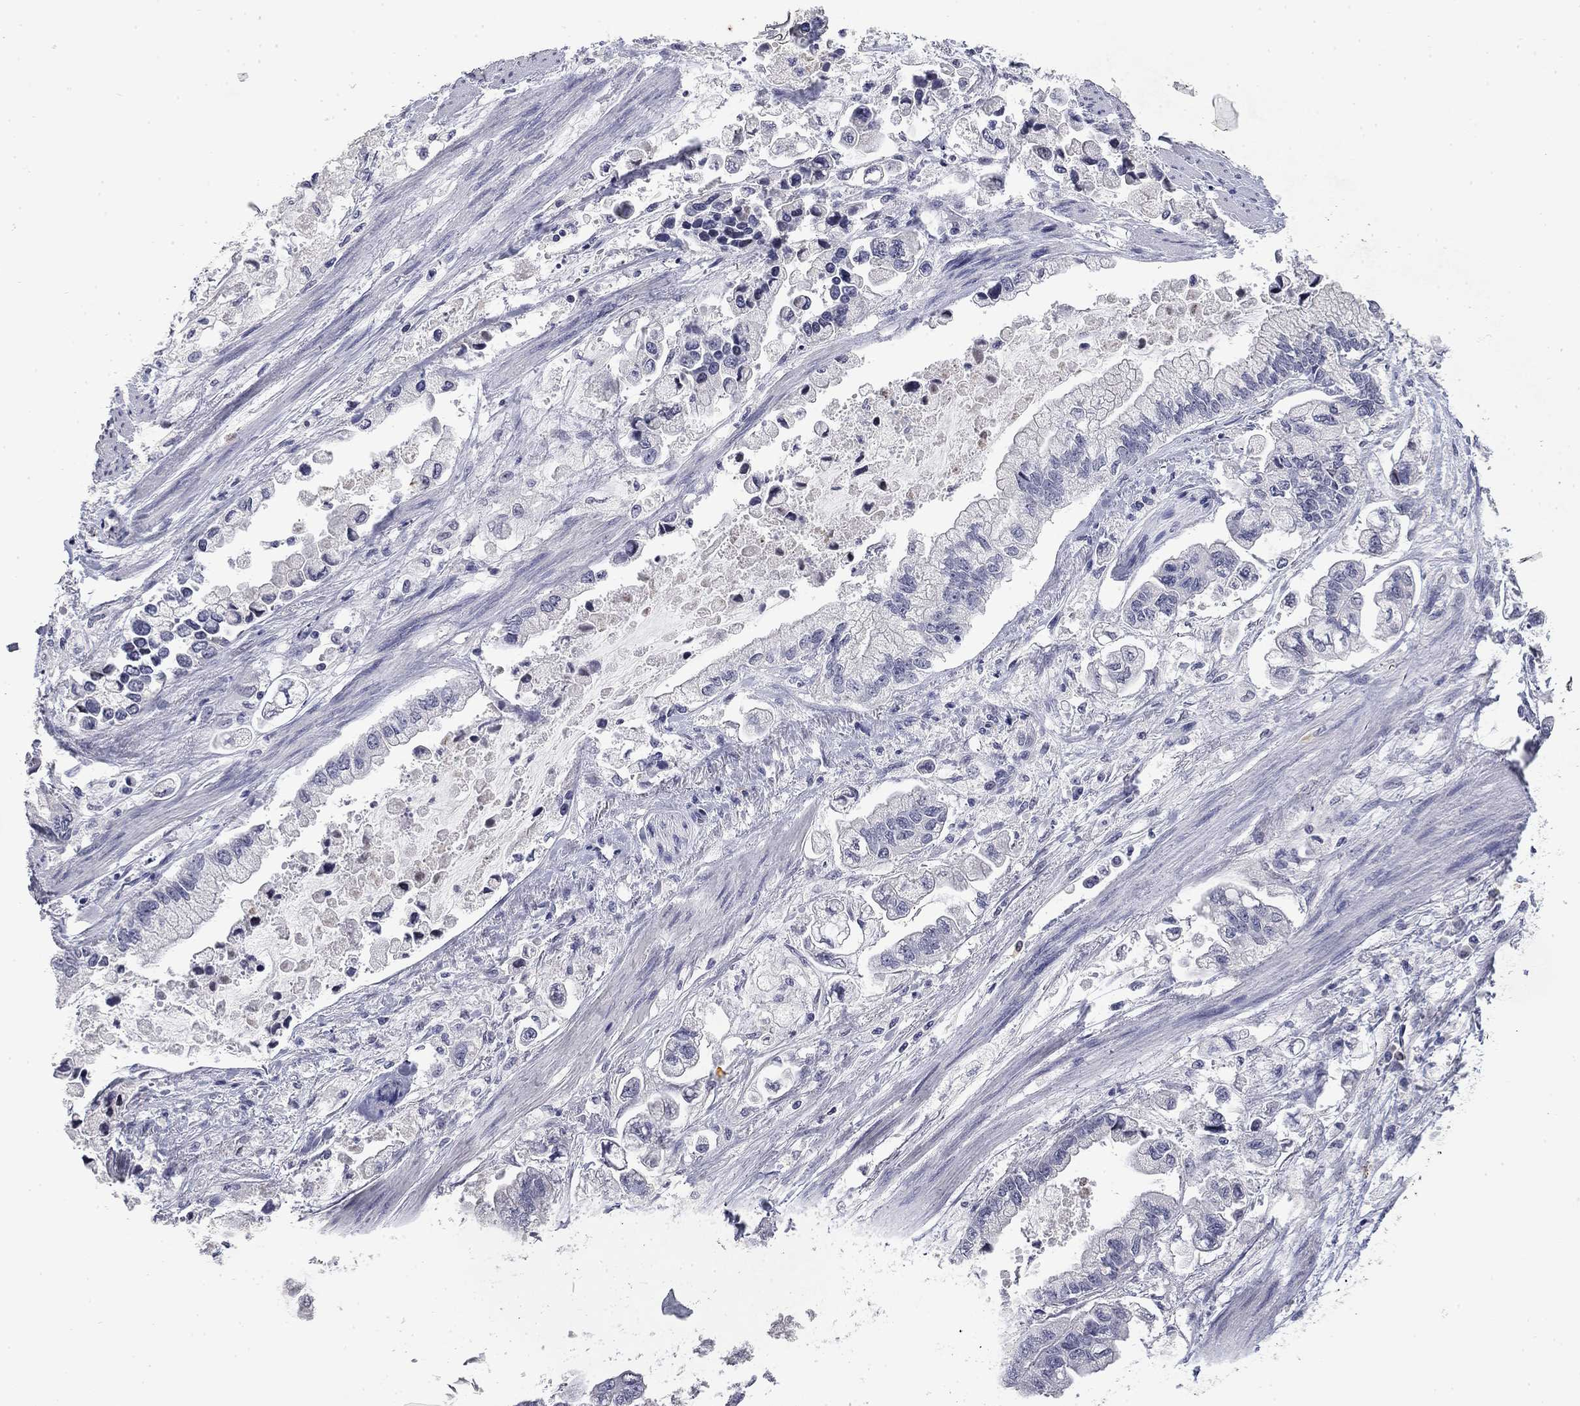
{"staining": {"intensity": "negative", "quantity": "none", "location": "none"}, "tissue": "stomach cancer", "cell_type": "Tumor cells", "image_type": "cancer", "snomed": [{"axis": "morphology", "description": "Normal tissue, NOS"}, {"axis": "morphology", "description": "Adenocarcinoma, NOS"}, {"axis": "topography", "description": "Stomach"}], "caption": "Immunohistochemistry micrograph of human stomach cancer stained for a protein (brown), which exhibits no positivity in tumor cells. (DAB (3,3'-diaminobenzidine) immunohistochemistry (IHC) visualized using brightfield microscopy, high magnification).", "gene": "SLC51A", "patient": {"sex": "male", "age": 62}}